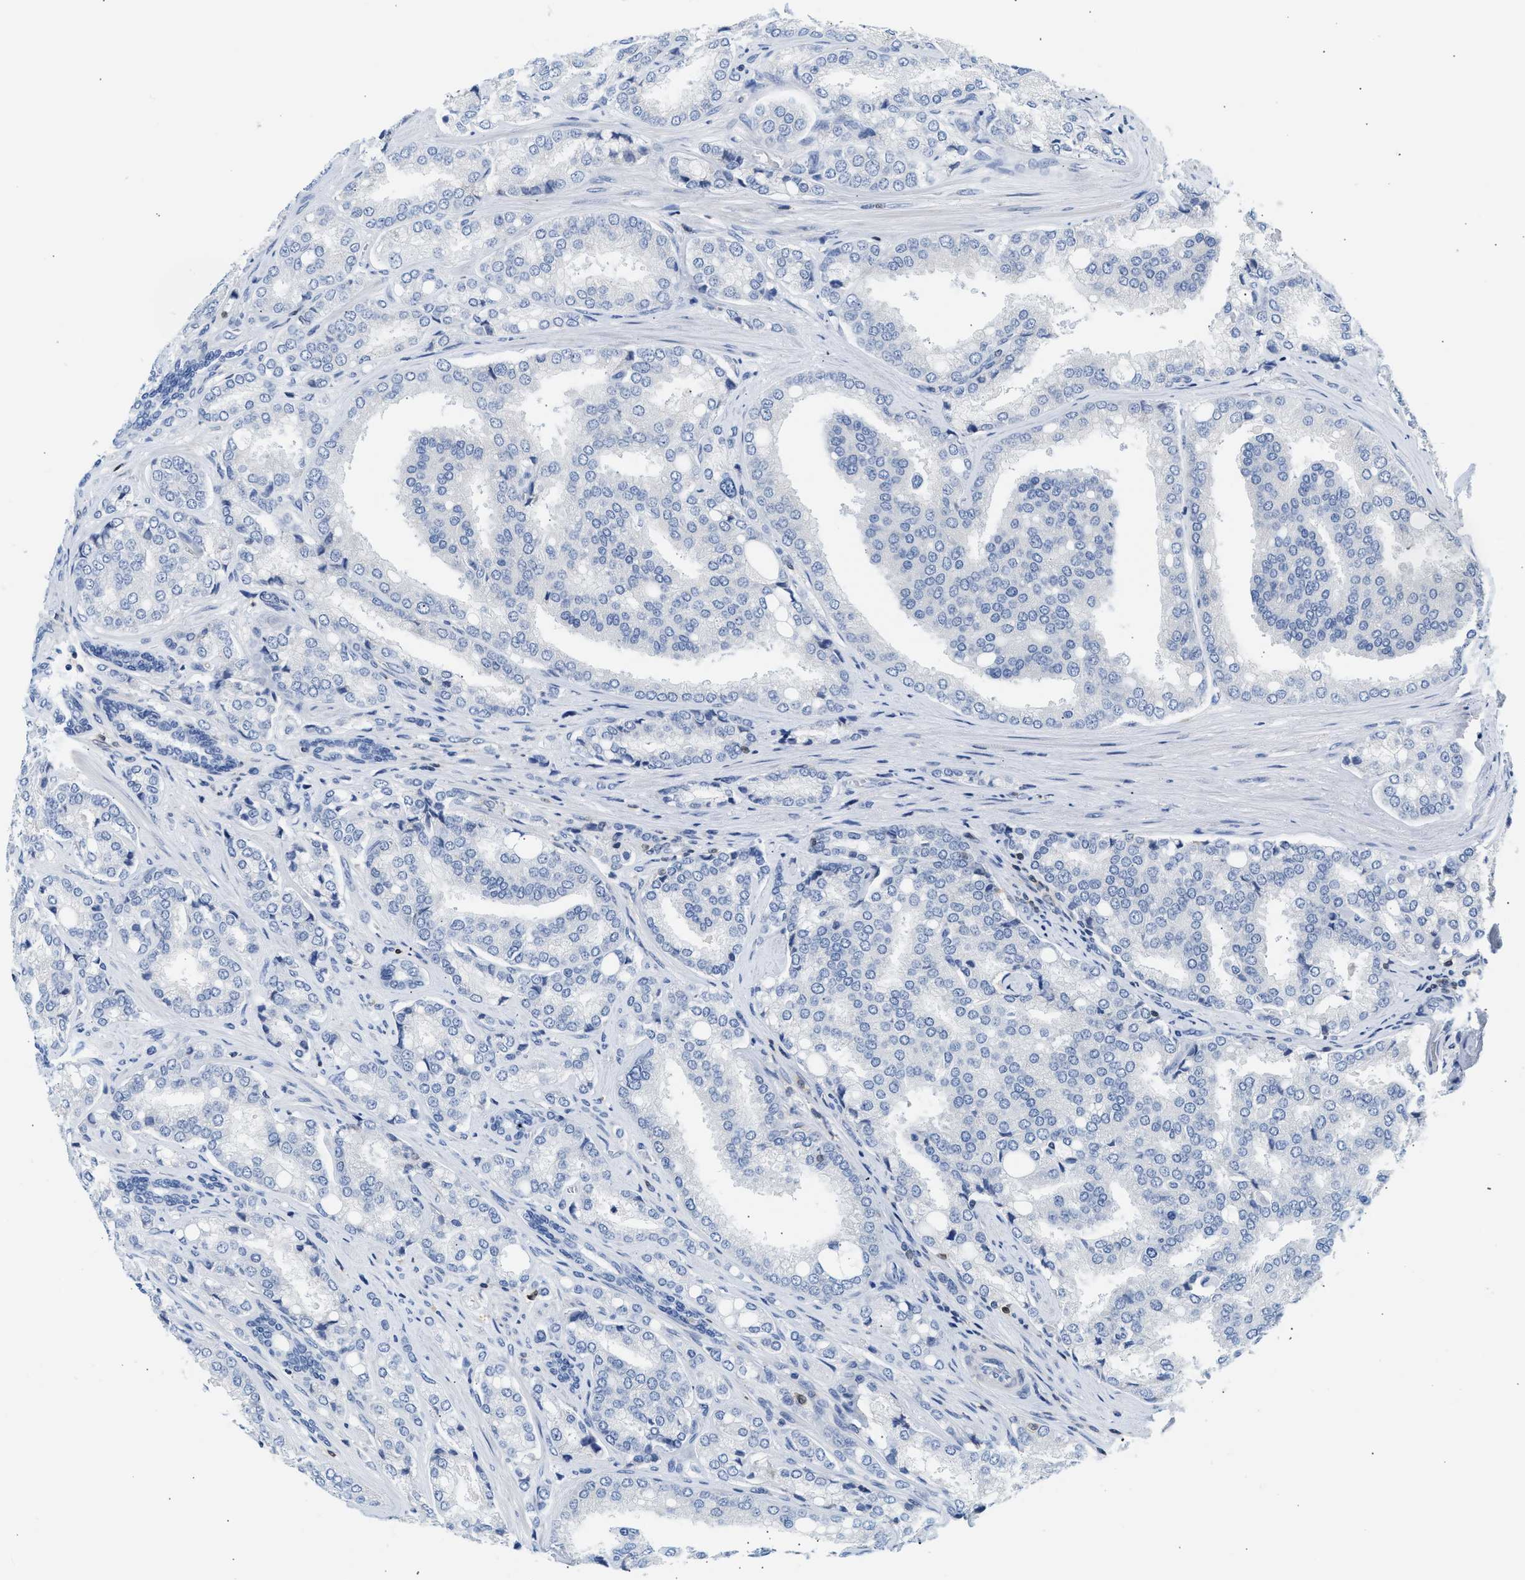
{"staining": {"intensity": "negative", "quantity": "none", "location": "none"}, "tissue": "prostate cancer", "cell_type": "Tumor cells", "image_type": "cancer", "snomed": [{"axis": "morphology", "description": "Adenocarcinoma, High grade"}, {"axis": "topography", "description": "Prostate"}], "caption": "Immunohistochemistry photomicrograph of neoplastic tissue: human adenocarcinoma (high-grade) (prostate) stained with DAB (3,3'-diaminobenzidine) reveals no significant protein positivity in tumor cells.", "gene": "SLIT2", "patient": {"sex": "male", "age": 50}}